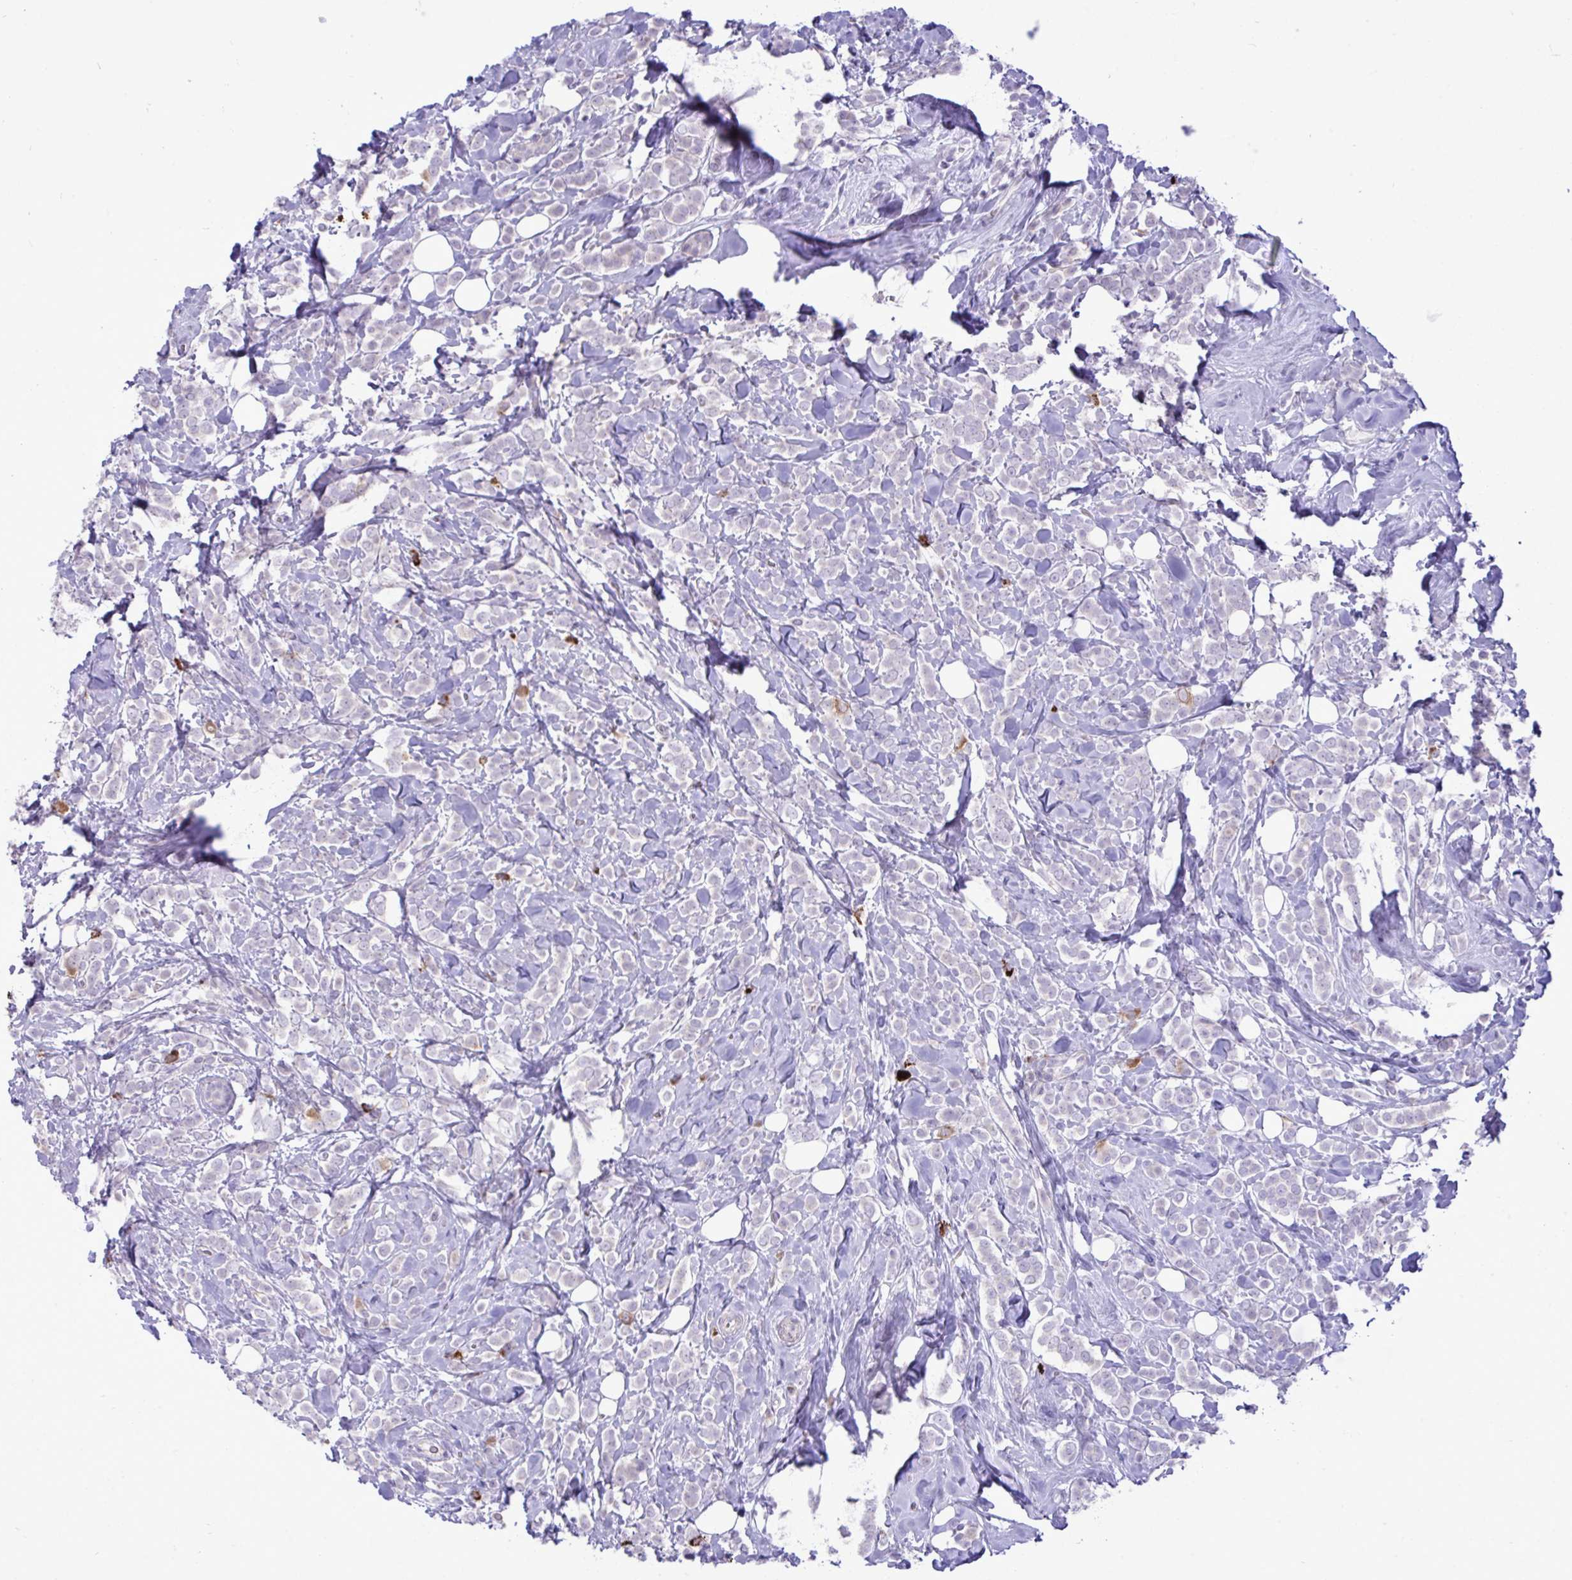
{"staining": {"intensity": "negative", "quantity": "none", "location": "none"}, "tissue": "breast cancer", "cell_type": "Tumor cells", "image_type": "cancer", "snomed": [{"axis": "morphology", "description": "Lobular carcinoma"}, {"axis": "topography", "description": "Breast"}], "caption": "This is an immunohistochemistry image of human breast cancer (lobular carcinoma). There is no expression in tumor cells.", "gene": "SPAG1", "patient": {"sex": "female", "age": 49}}